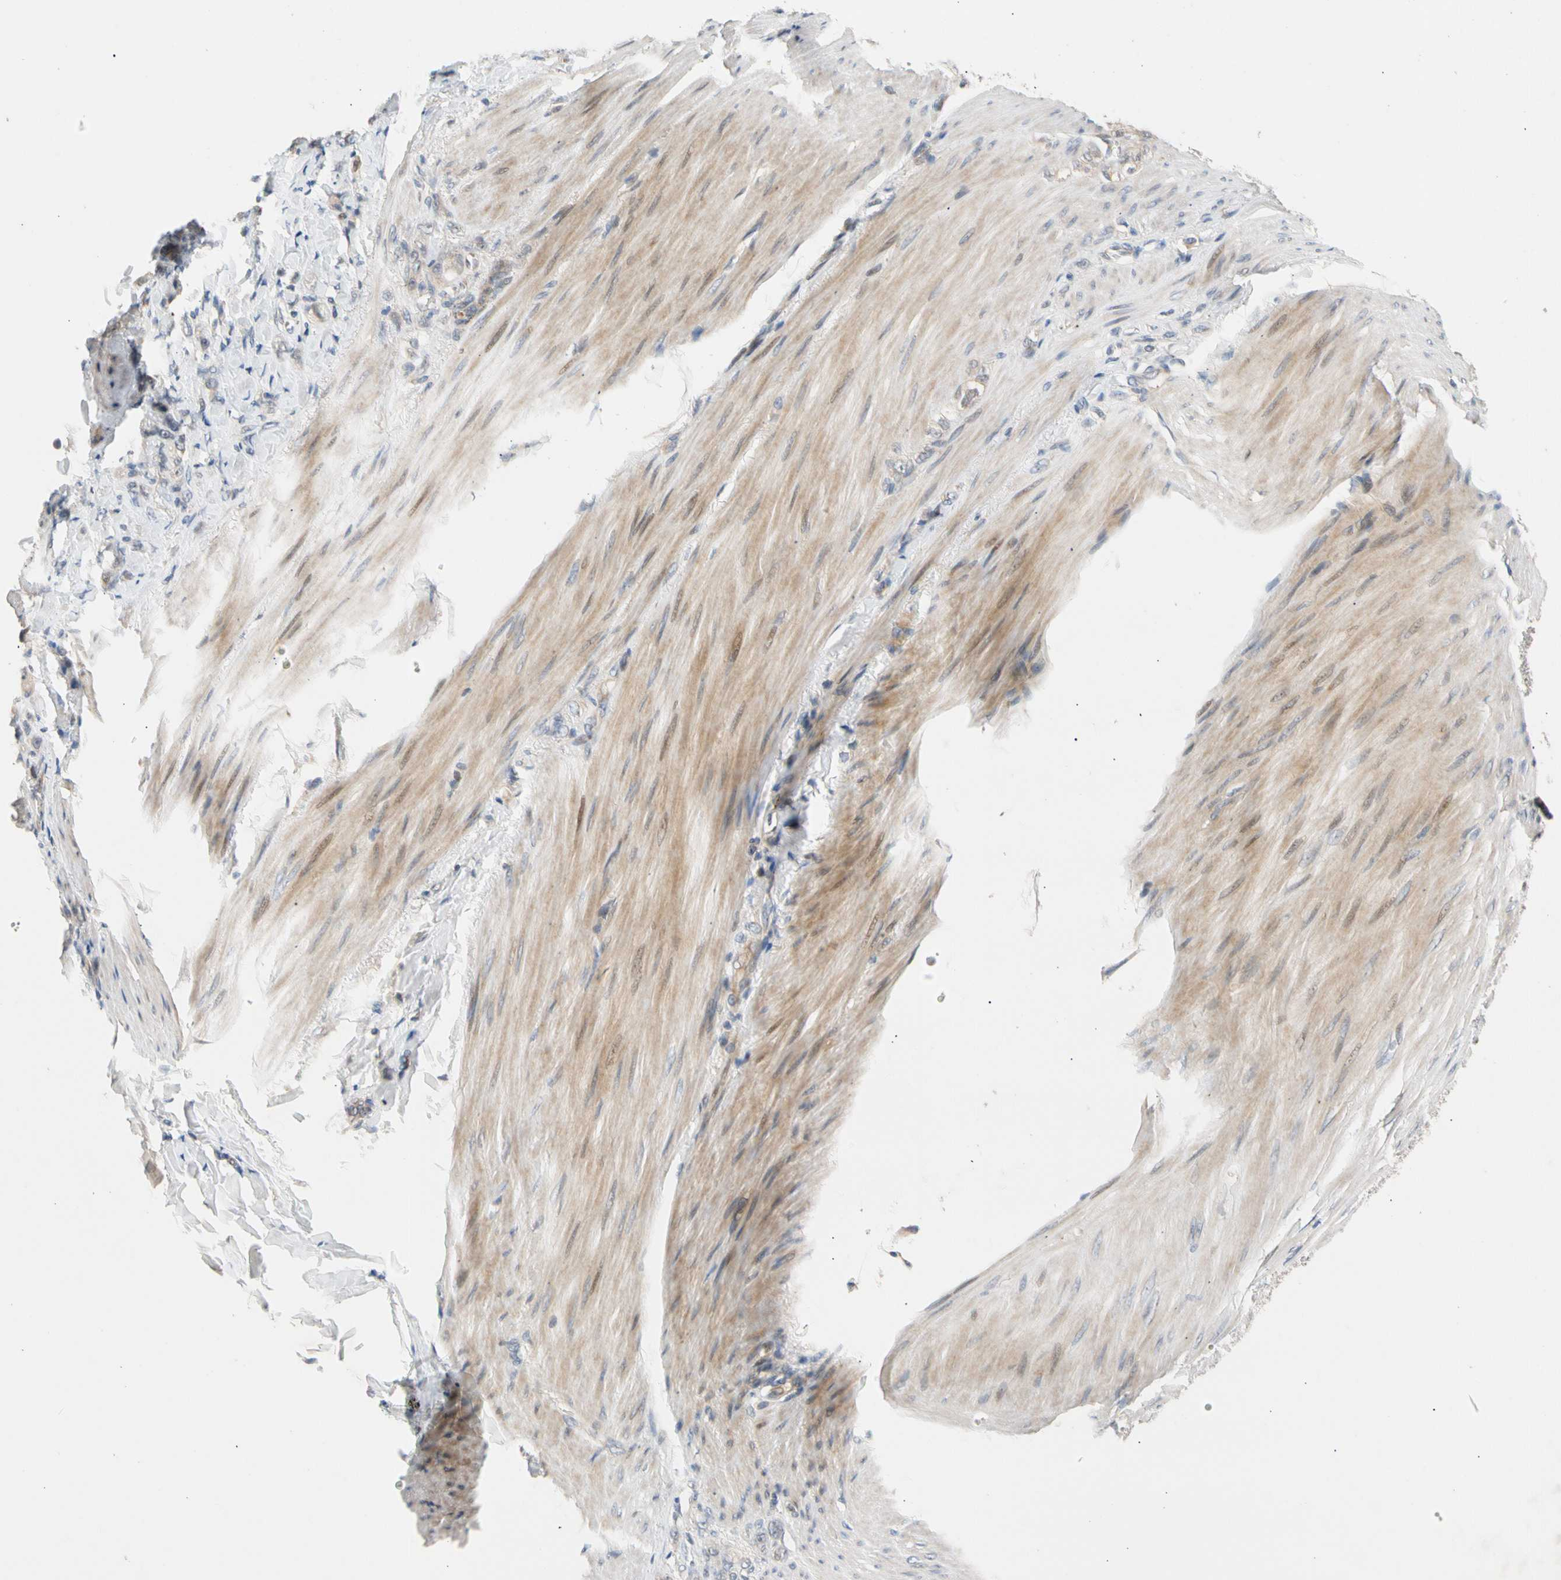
{"staining": {"intensity": "negative", "quantity": "none", "location": "none"}, "tissue": "stomach cancer", "cell_type": "Tumor cells", "image_type": "cancer", "snomed": [{"axis": "morphology", "description": "Adenocarcinoma, NOS"}, {"axis": "topography", "description": "Stomach"}], "caption": "Tumor cells are negative for brown protein staining in adenocarcinoma (stomach).", "gene": "CNST", "patient": {"sex": "male", "age": 82}}